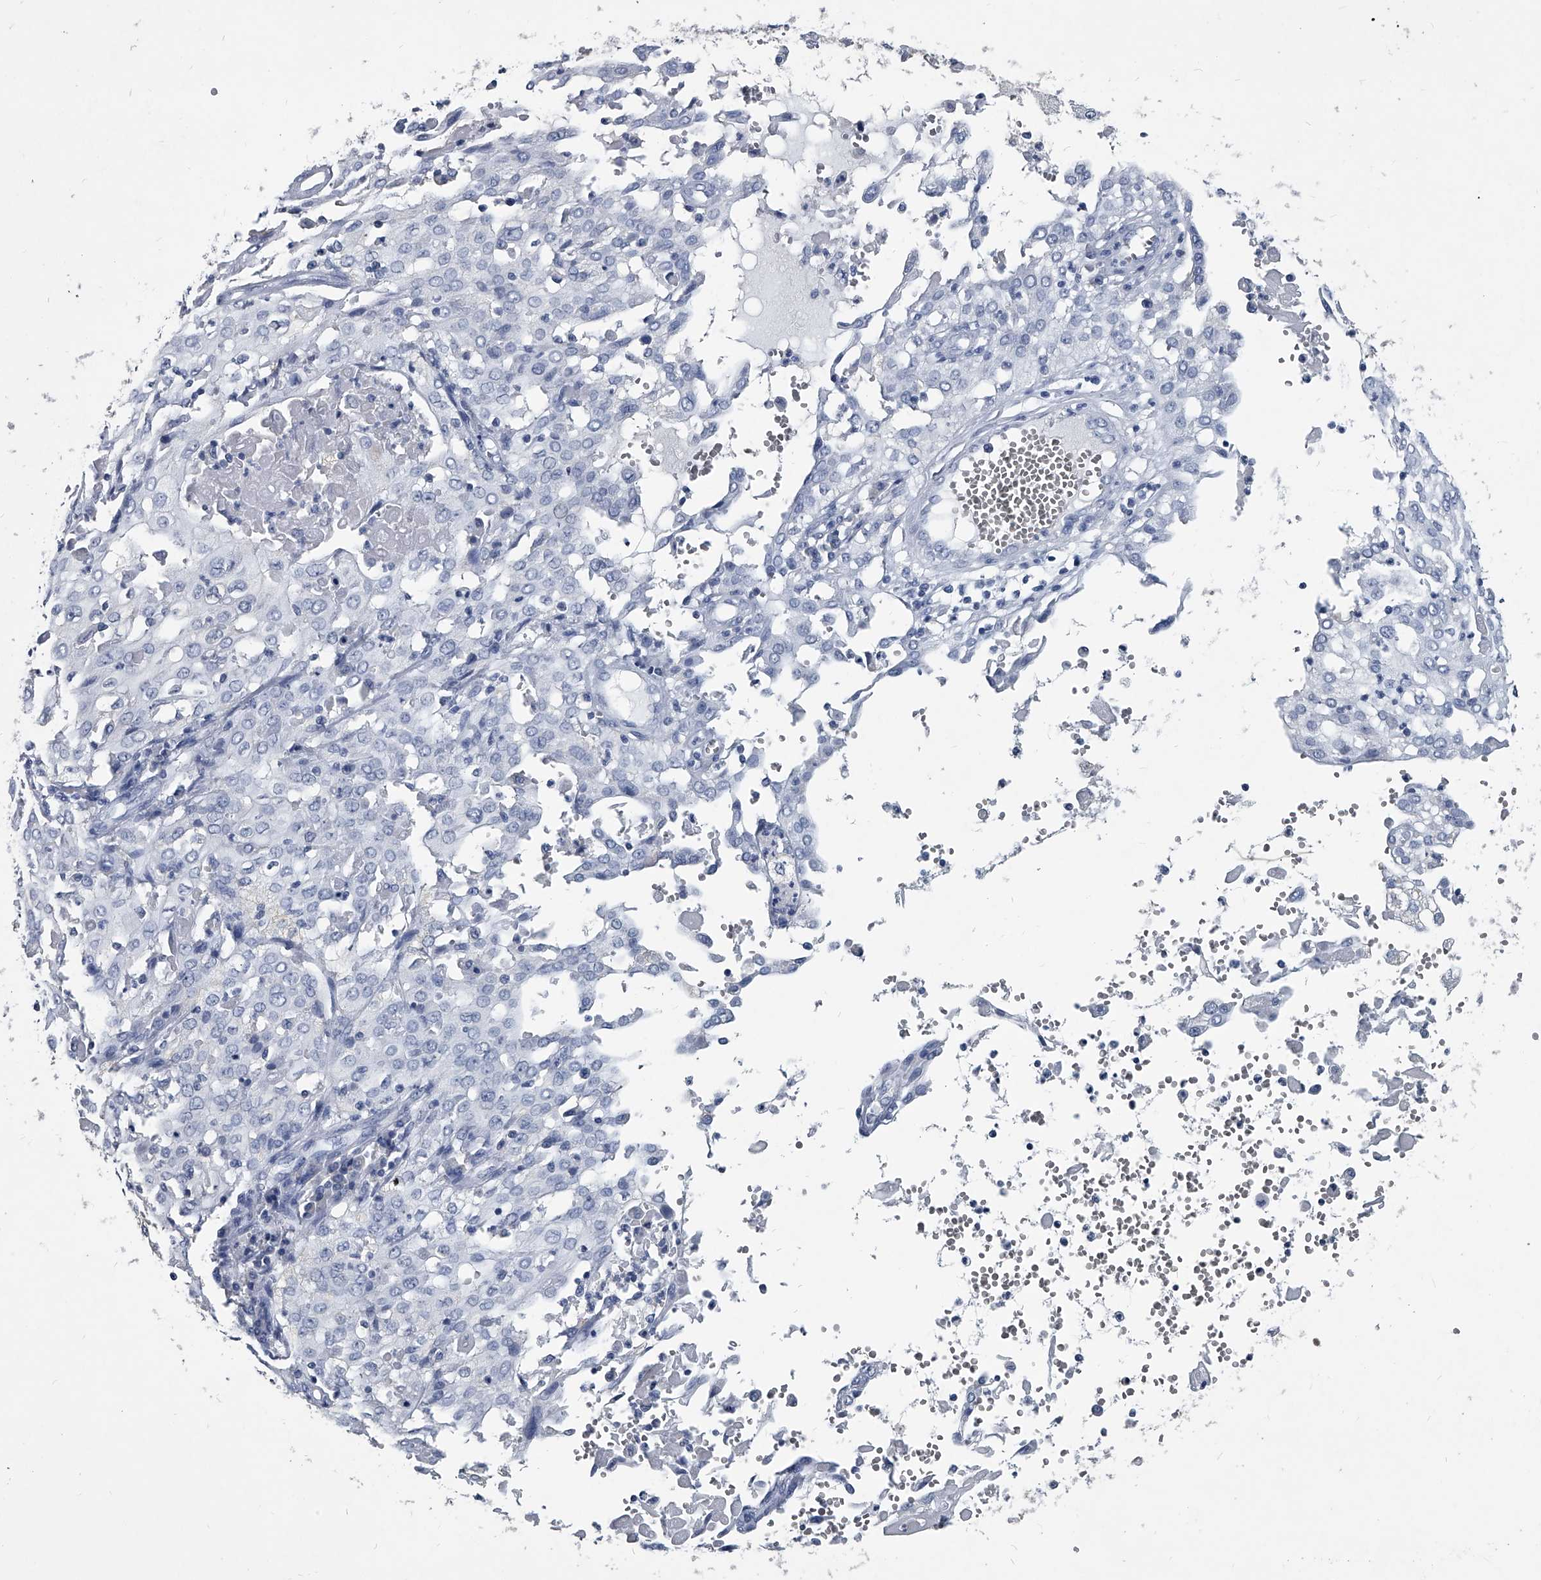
{"staining": {"intensity": "negative", "quantity": "none", "location": "none"}, "tissue": "cervical cancer", "cell_type": "Tumor cells", "image_type": "cancer", "snomed": [{"axis": "morphology", "description": "Squamous cell carcinoma, NOS"}, {"axis": "topography", "description": "Cervix"}], "caption": "A micrograph of cervical cancer (squamous cell carcinoma) stained for a protein demonstrates no brown staining in tumor cells.", "gene": "BCAS1", "patient": {"sex": "female", "age": 39}}